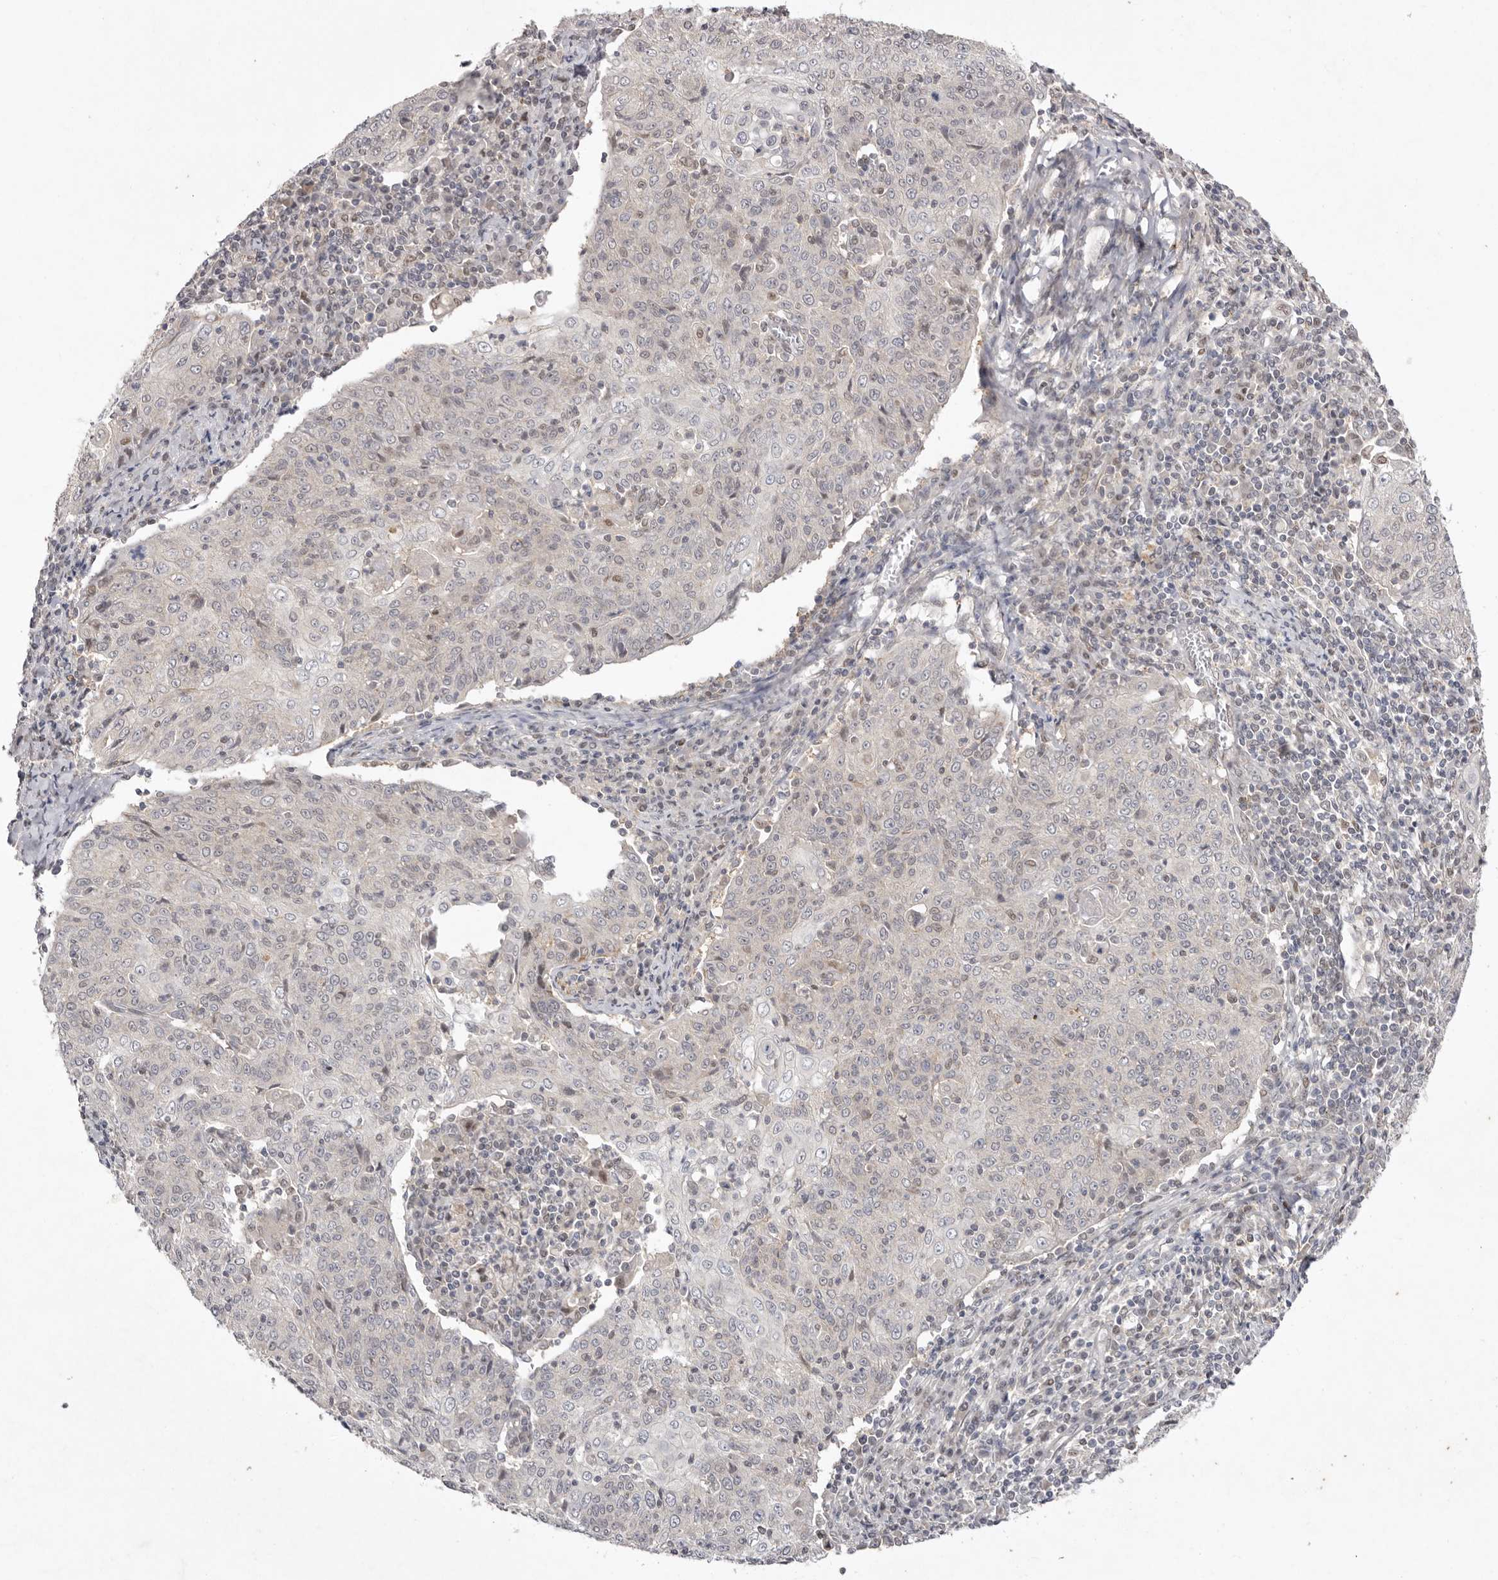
{"staining": {"intensity": "negative", "quantity": "none", "location": "none"}, "tissue": "cervical cancer", "cell_type": "Tumor cells", "image_type": "cancer", "snomed": [{"axis": "morphology", "description": "Squamous cell carcinoma, NOS"}, {"axis": "topography", "description": "Cervix"}], "caption": "There is no significant positivity in tumor cells of cervical cancer (squamous cell carcinoma).", "gene": "TADA1", "patient": {"sex": "female", "age": 48}}